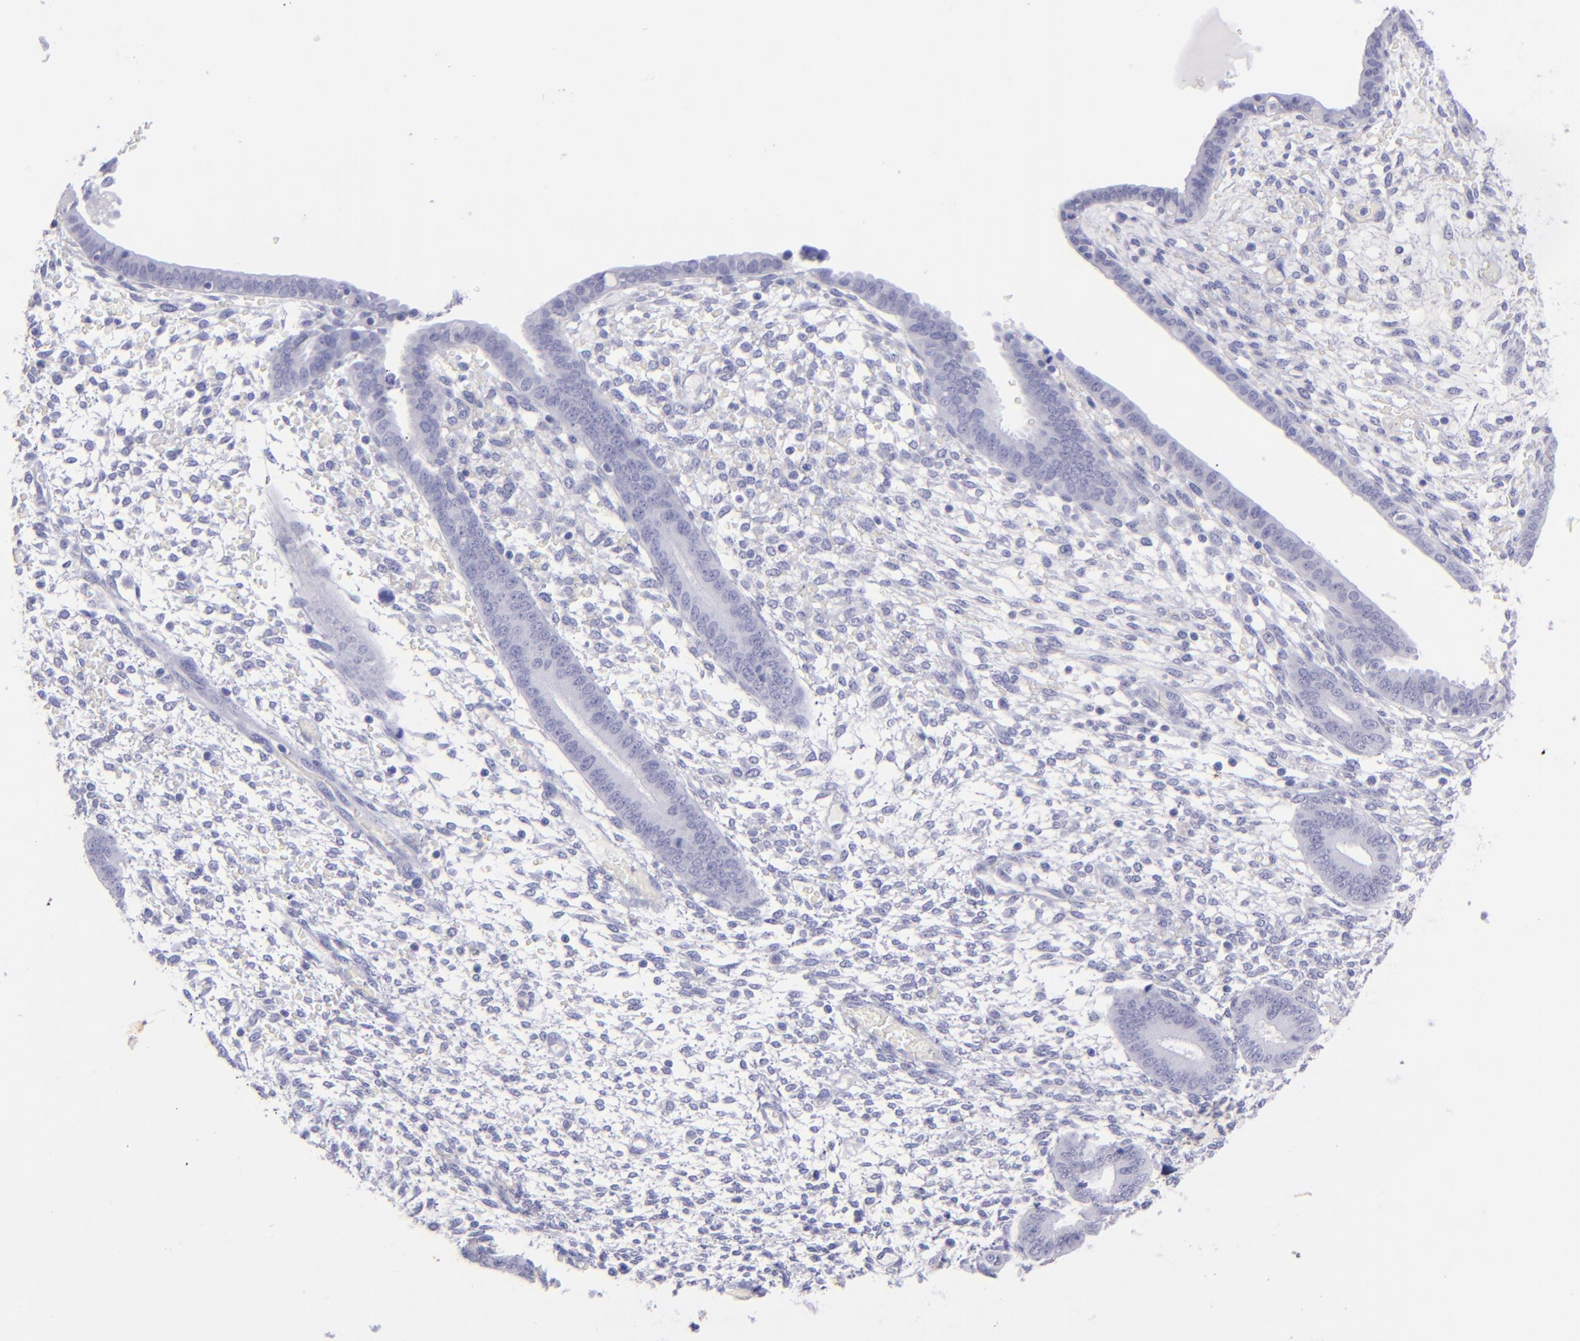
{"staining": {"intensity": "negative", "quantity": "none", "location": "none"}, "tissue": "endometrium", "cell_type": "Cells in endometrial stroma", "image_type": "normal", "snomed": [{"axis": "morphology", "description": "Normal tissue, NOS"}, {"axis": "topography", "description": "Endometrium"}], "caption": "High magnification brightfield microscopy of benign endometrium stained with DAB (3,3'-diaminobenzidine) (brown) and counterstained with hematoxylin (blue): cells in endometrial stroma show no significant staining. Brightfield microscopy of immunohistochemistry stained with DAB (brown) and hematoxylin (blue), captured at high magnification.", "gene": "CD82", "patient": {"sex": "female", "age": 42}}